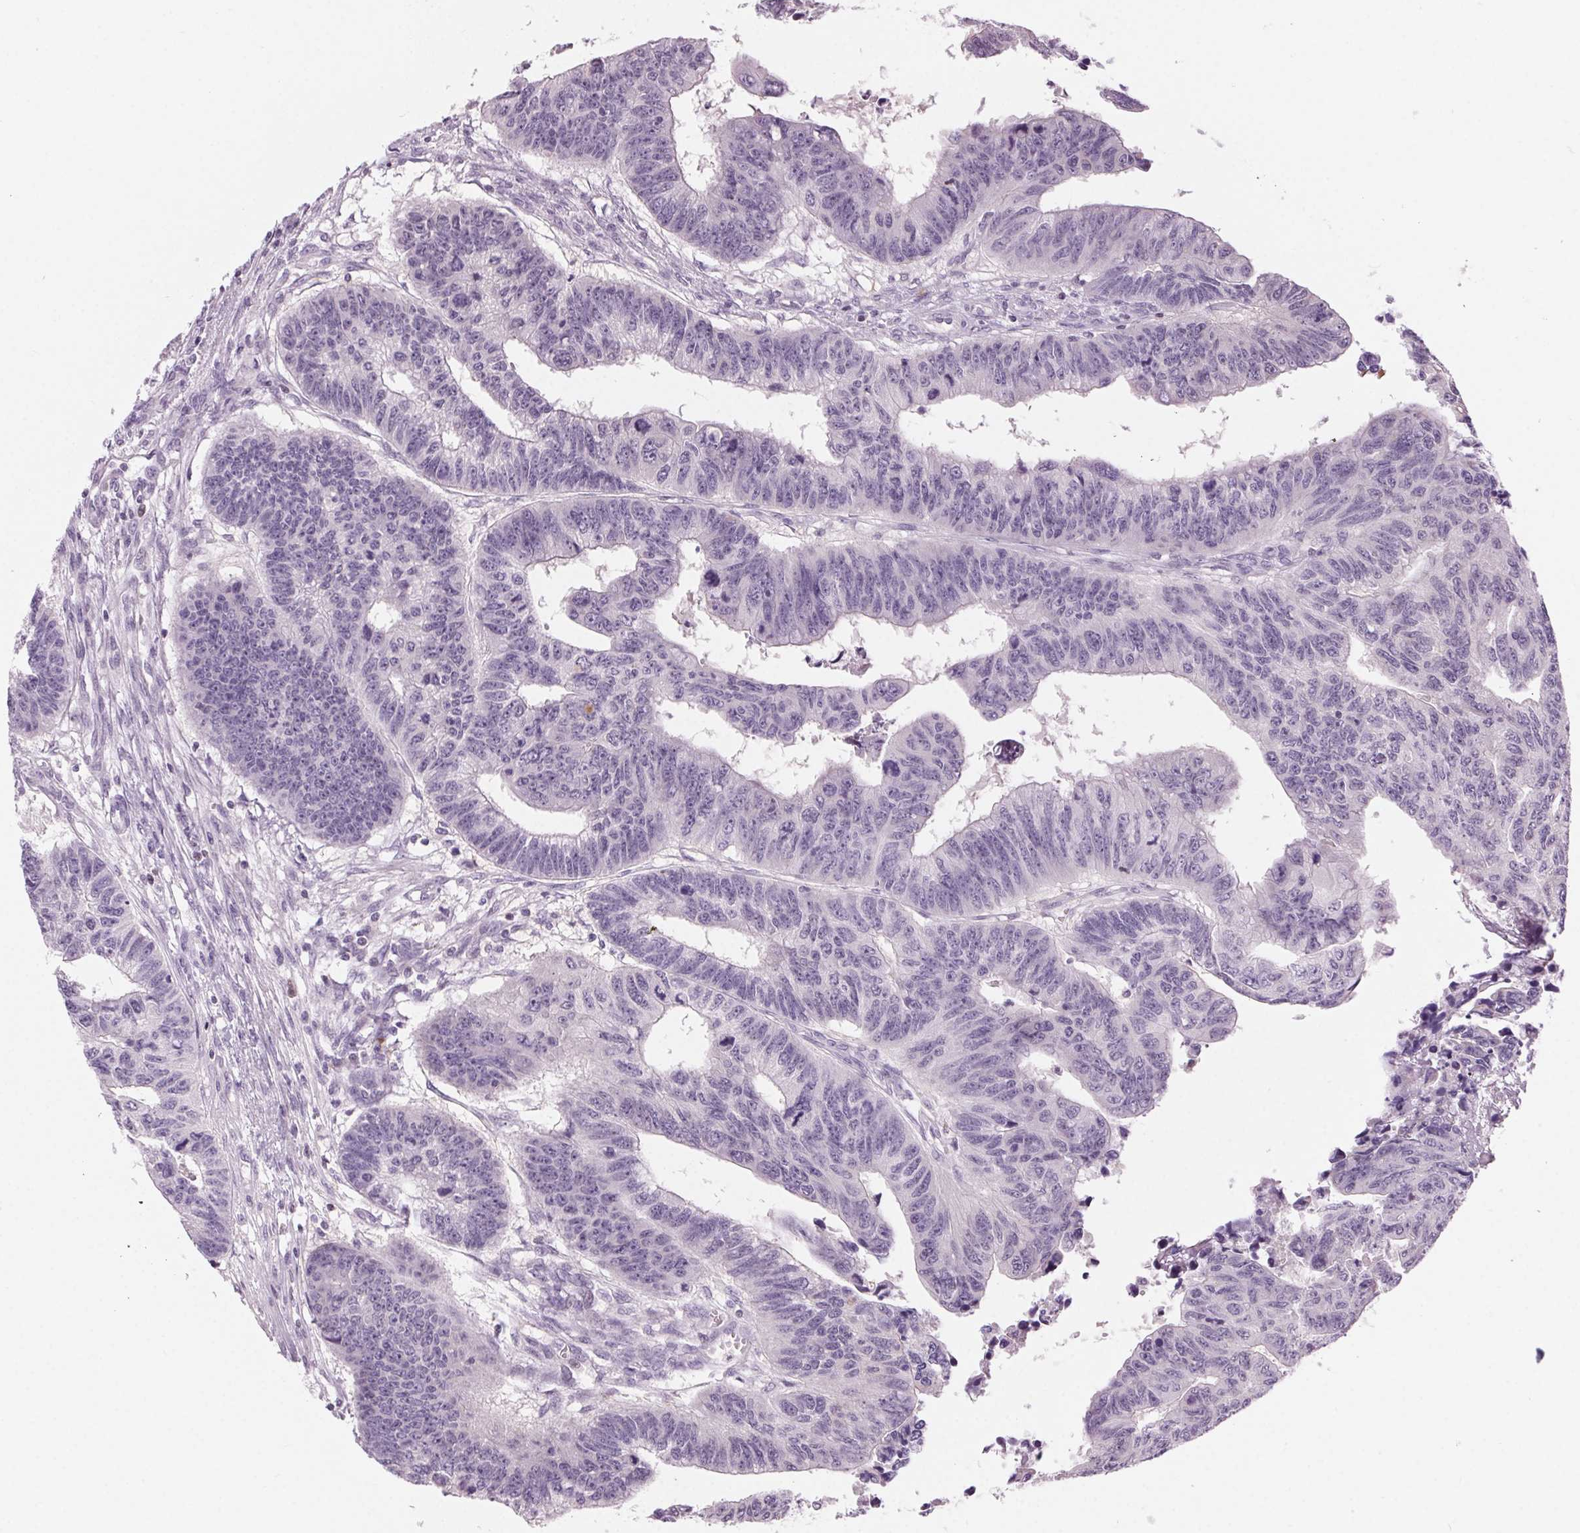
{"staining": {"intensity": "negative", "quantity": "none", "location": "none"}, "tissue": "colorectal cancer", "cell_type": "Tumor cells", "image_type": "cancer", "snomed": [{"axis": "morphology", "description": "Adenocarcinoma, NOS"}, {"axis": "topography", "description": "Rectum"}], "caption": "The immunohistochemistry image has no significant expression in tumor cells of colorectal adenocarcinoma tissue. Nuclei are stained in blue.", "gene": "SLC6A19", "patient": {"sex": "female", "age": 85}}